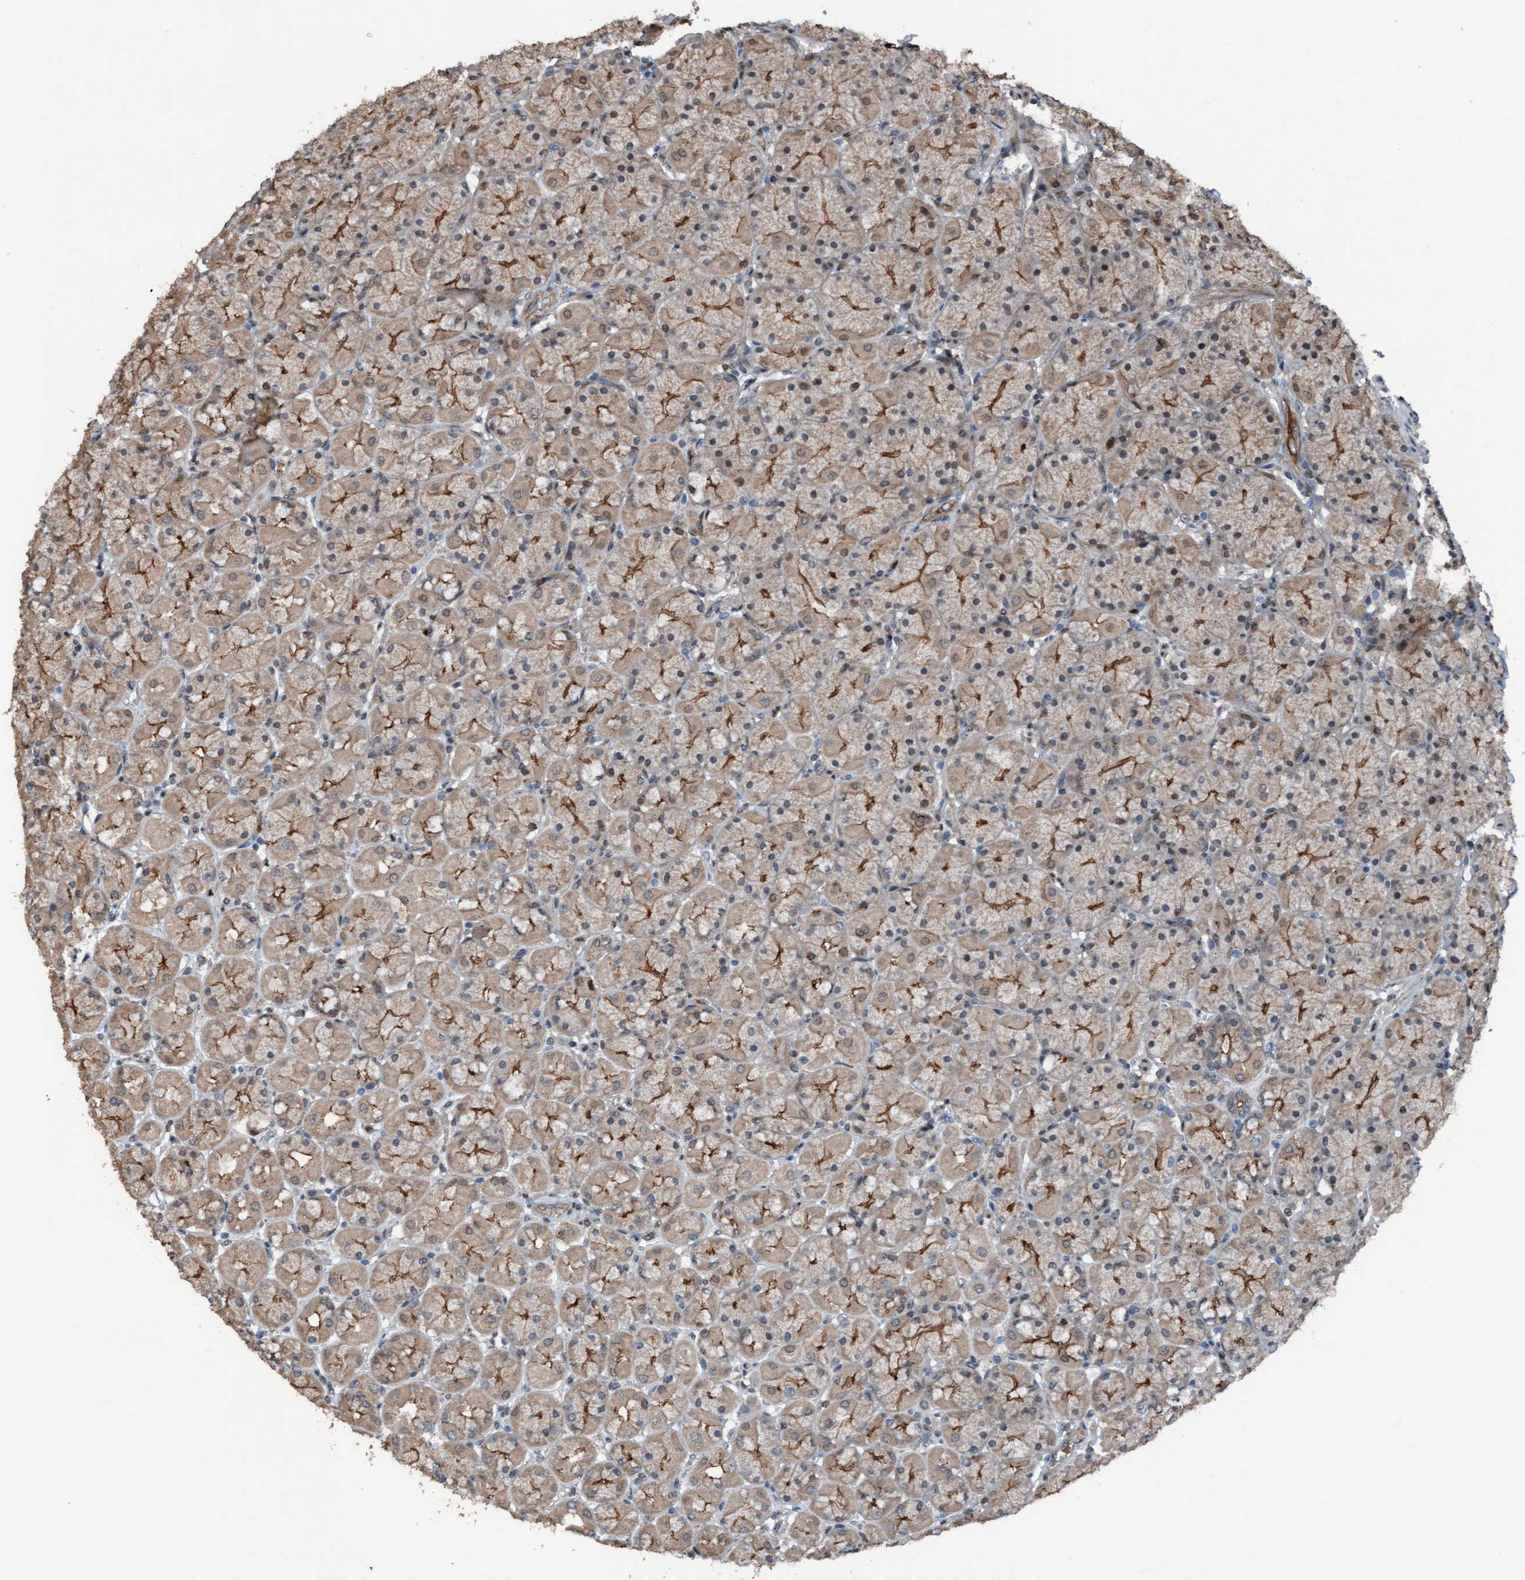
{"staining": {"intensity": "moderate", "quantity": "25%-75%", "location": "cytoplasmic/membranous"}, "tissue": "stomach", "cell_type": "Glandular cells", "image_type": "normal", "snomed": [{"axis": "morphology", "description": "Normal tissue, NOS"}, {"axis": "topography", "description": "Stomach, upper"}], "caption": "Immunohistochemistry (IHC) of unremarkable stomach displays medium levels of moderate cytoplasmic/membranous expression in approximately 25%-75% of glandular cells. The staining was performed using DAB to visualize the protein expression in brown, while the nuclei were stained in blue with hematoxylin (Magnification: 20x).", "gene": "PLXNB2", "patient": {"sex": "female", "age": 56}}